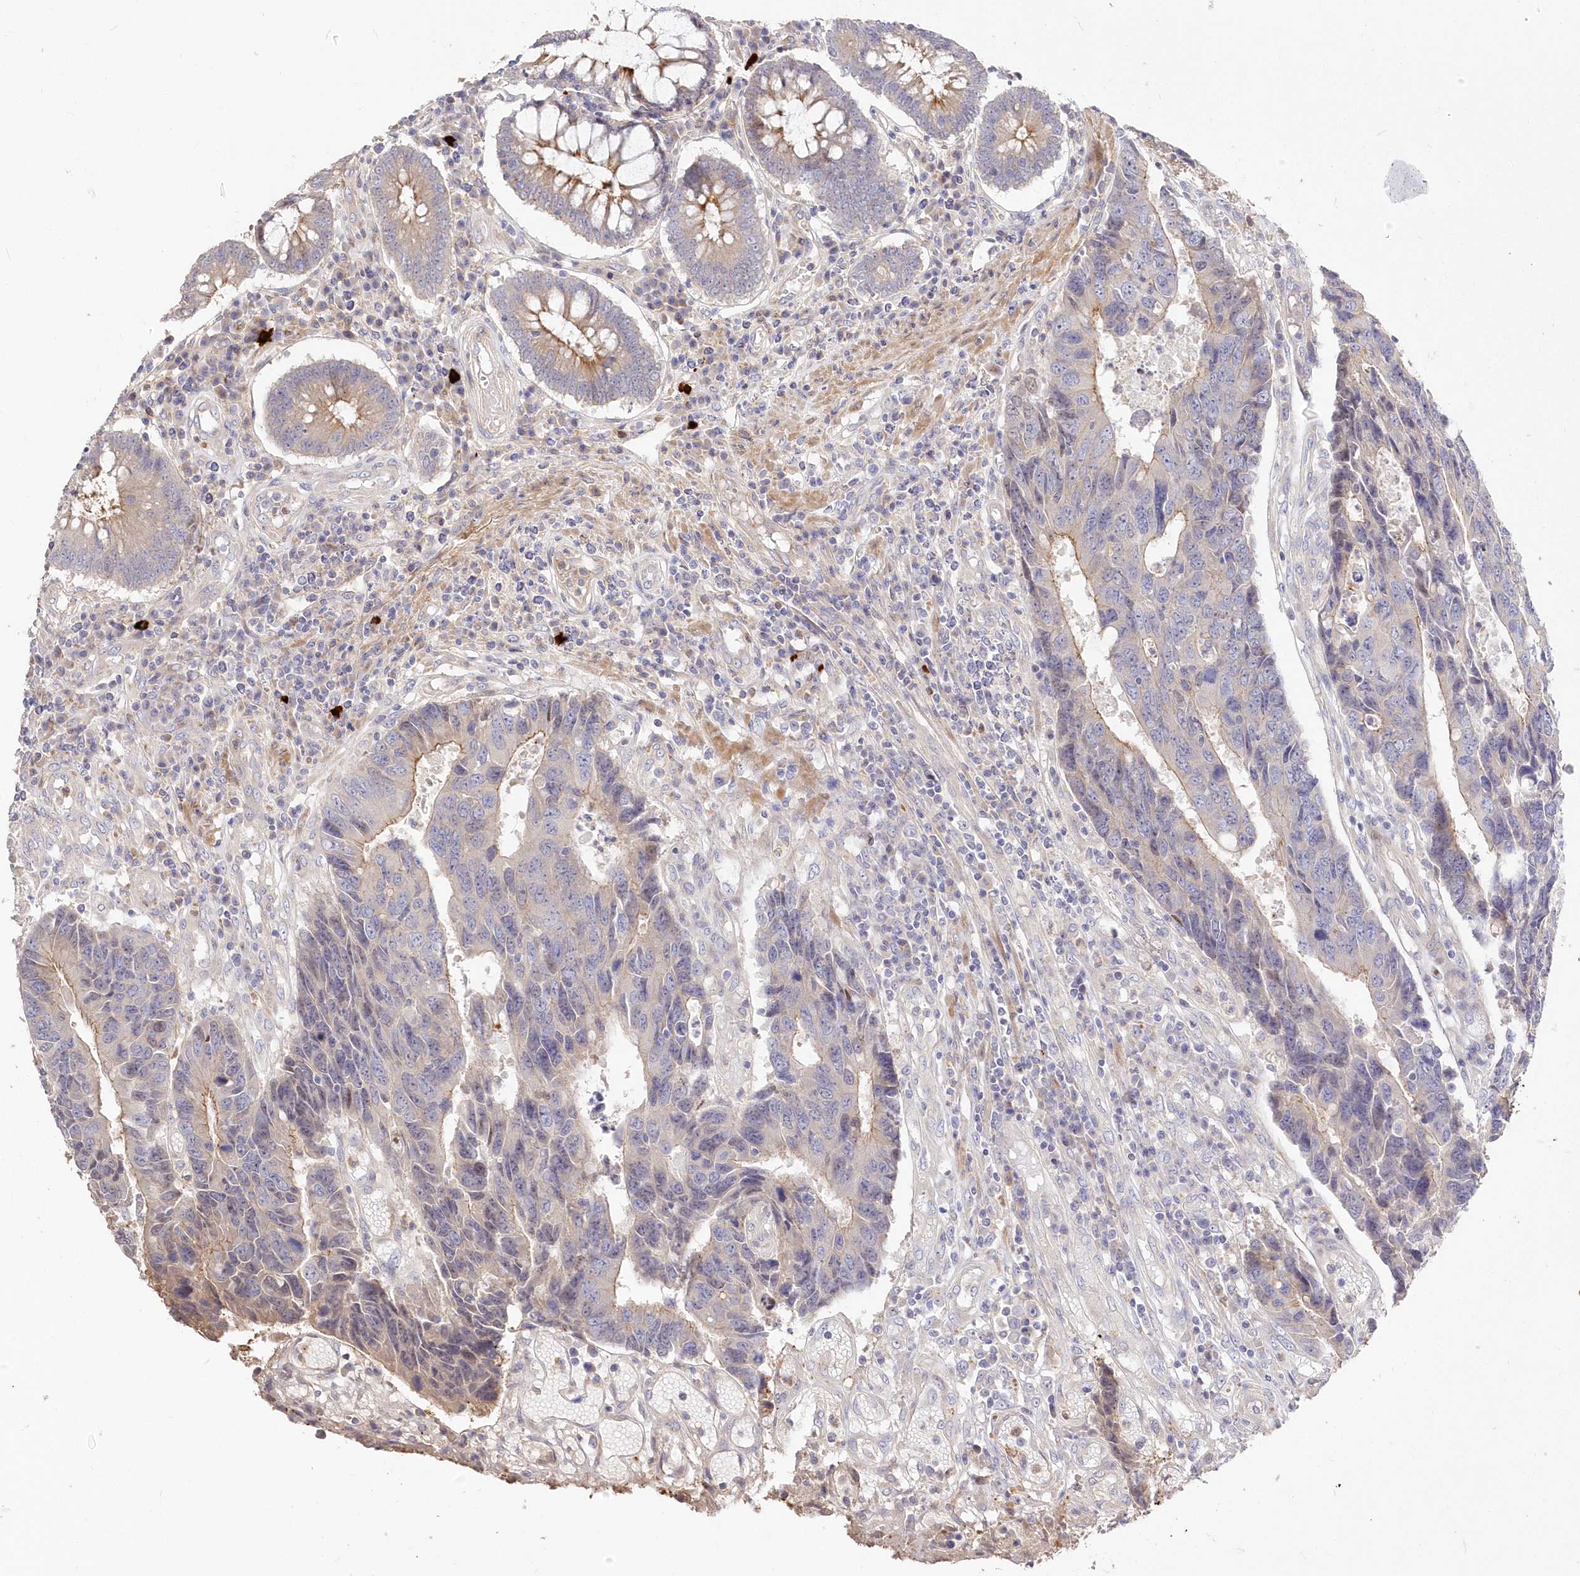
{"staining": {"intensity": "moderate", "quantity": "<25%", "location": "cytoplasmic/membranous"}, "tissue": "colorectal cancer", "cell_type": "Tumor cells", "image_type": "cancer", "snomed": [{"axis": "morphology", "description": "Adenocarcinoma, NOS"}, {"axis": "topography", "description": "Rectum"}], "caption": "Immunohistochemical staining of human colorectal cancer exhibits moderate cytoplasmic/membranous protein positivity in about <25% of tumor cells. (Stains: DAB (3,3'-diaminobenzidine) in brown, nuclei in blue, Microscopy: brightfield microscopy at high magnification).", "gene": "WBP1L", "patient": {"sex": "male", "age": 84}}